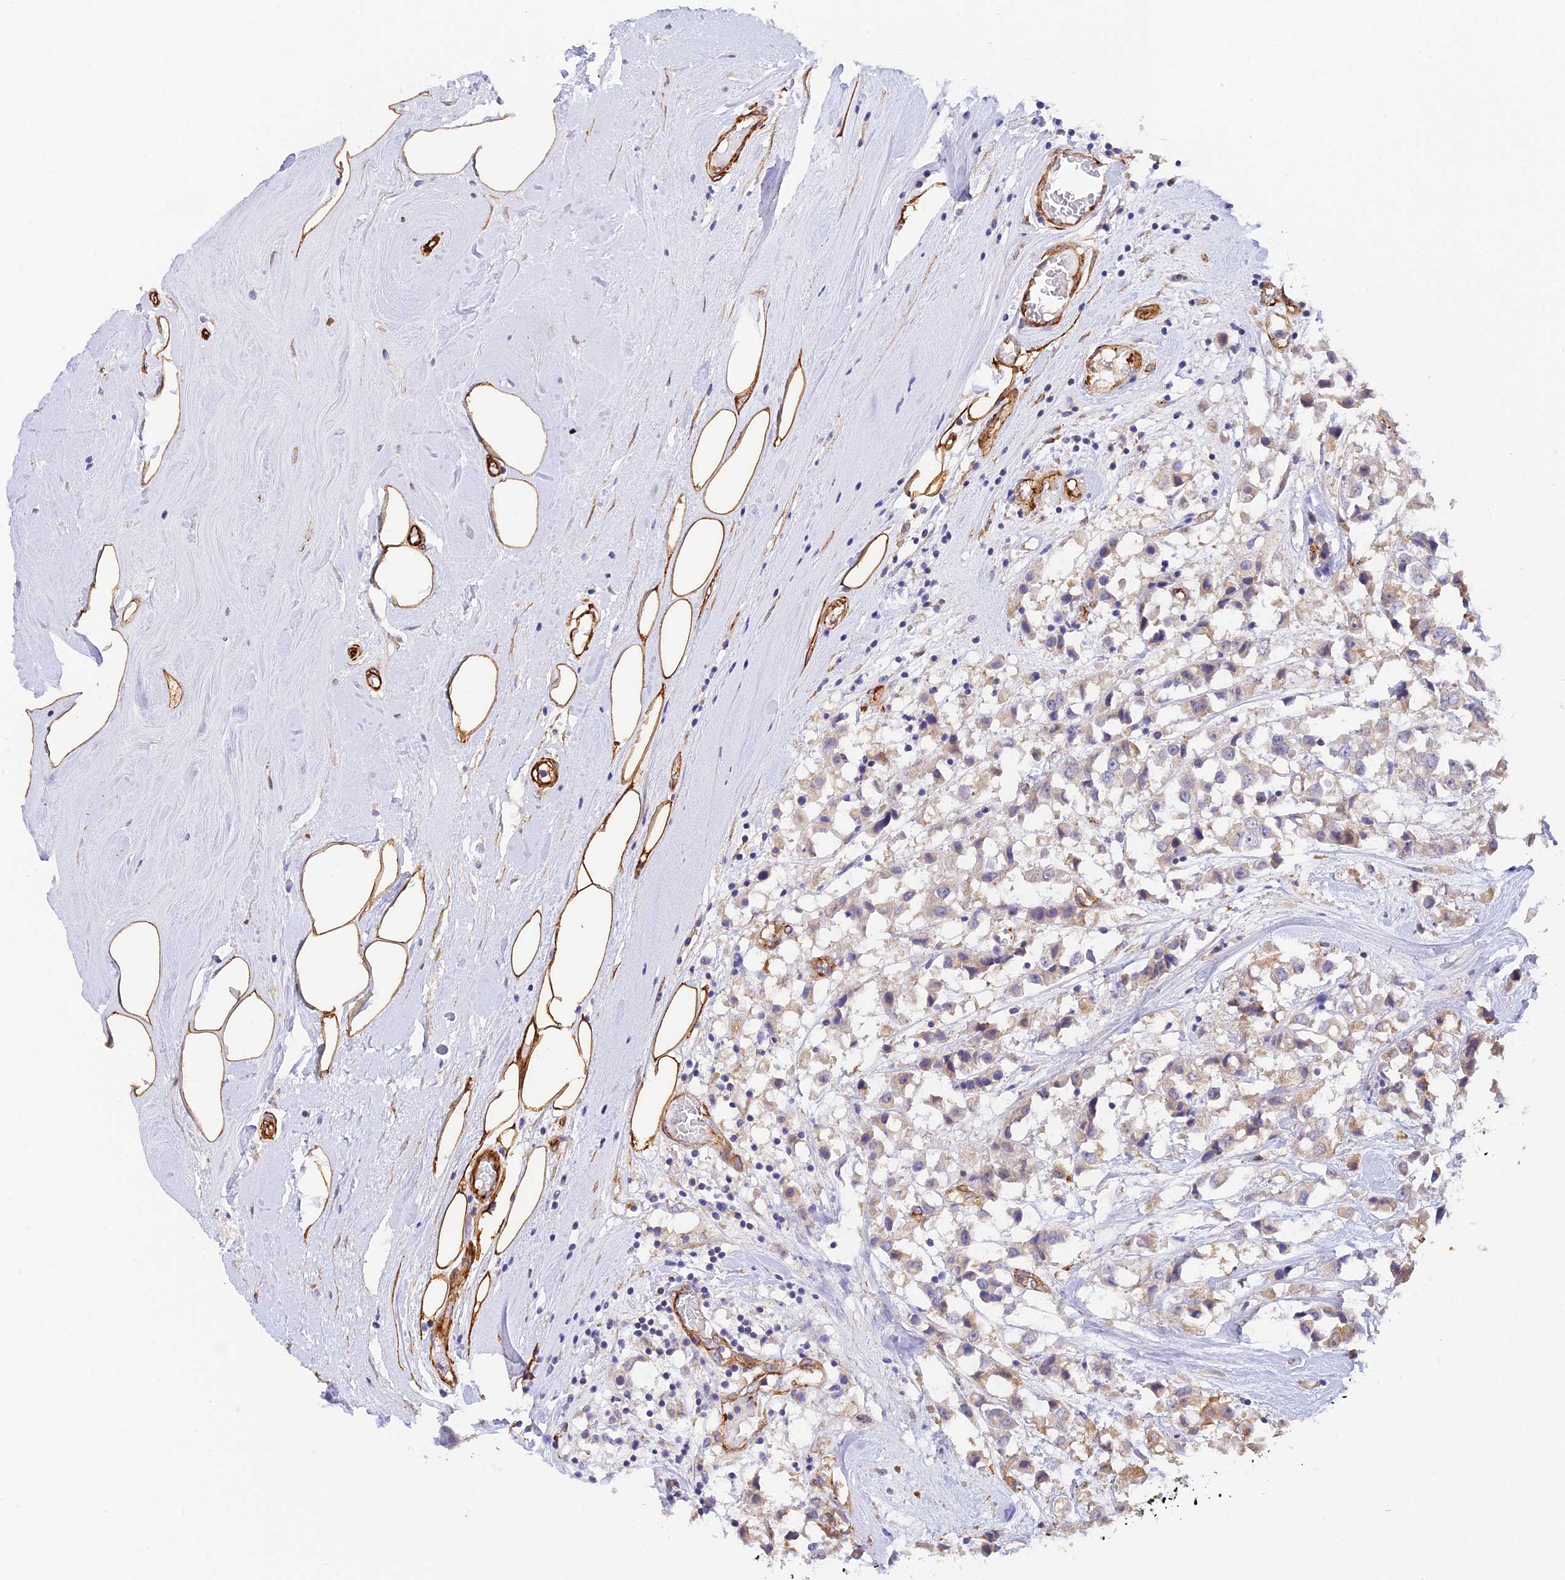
{"staining": {"intensity": "weak", "quantity": "<25%", "location": "cytoplasmic/membranous"}, "tissue": "breast cancer", "cell_type": "Tumor cells", "image_type": "cancer", "snomed": [{"axis": "morphology", "description": "Duct carcinoma"}, {"axis": "topography", "description": "Breast"}], "caption": "Immunohistochemistry (IHC) histopathology image of human breast cancer (invasive ductal carcinoma) stained for a protein (brown), which displays no staining in tumor cells.", "gene": "MYO9A", "patient": {"sex": "female", "age": 61}}